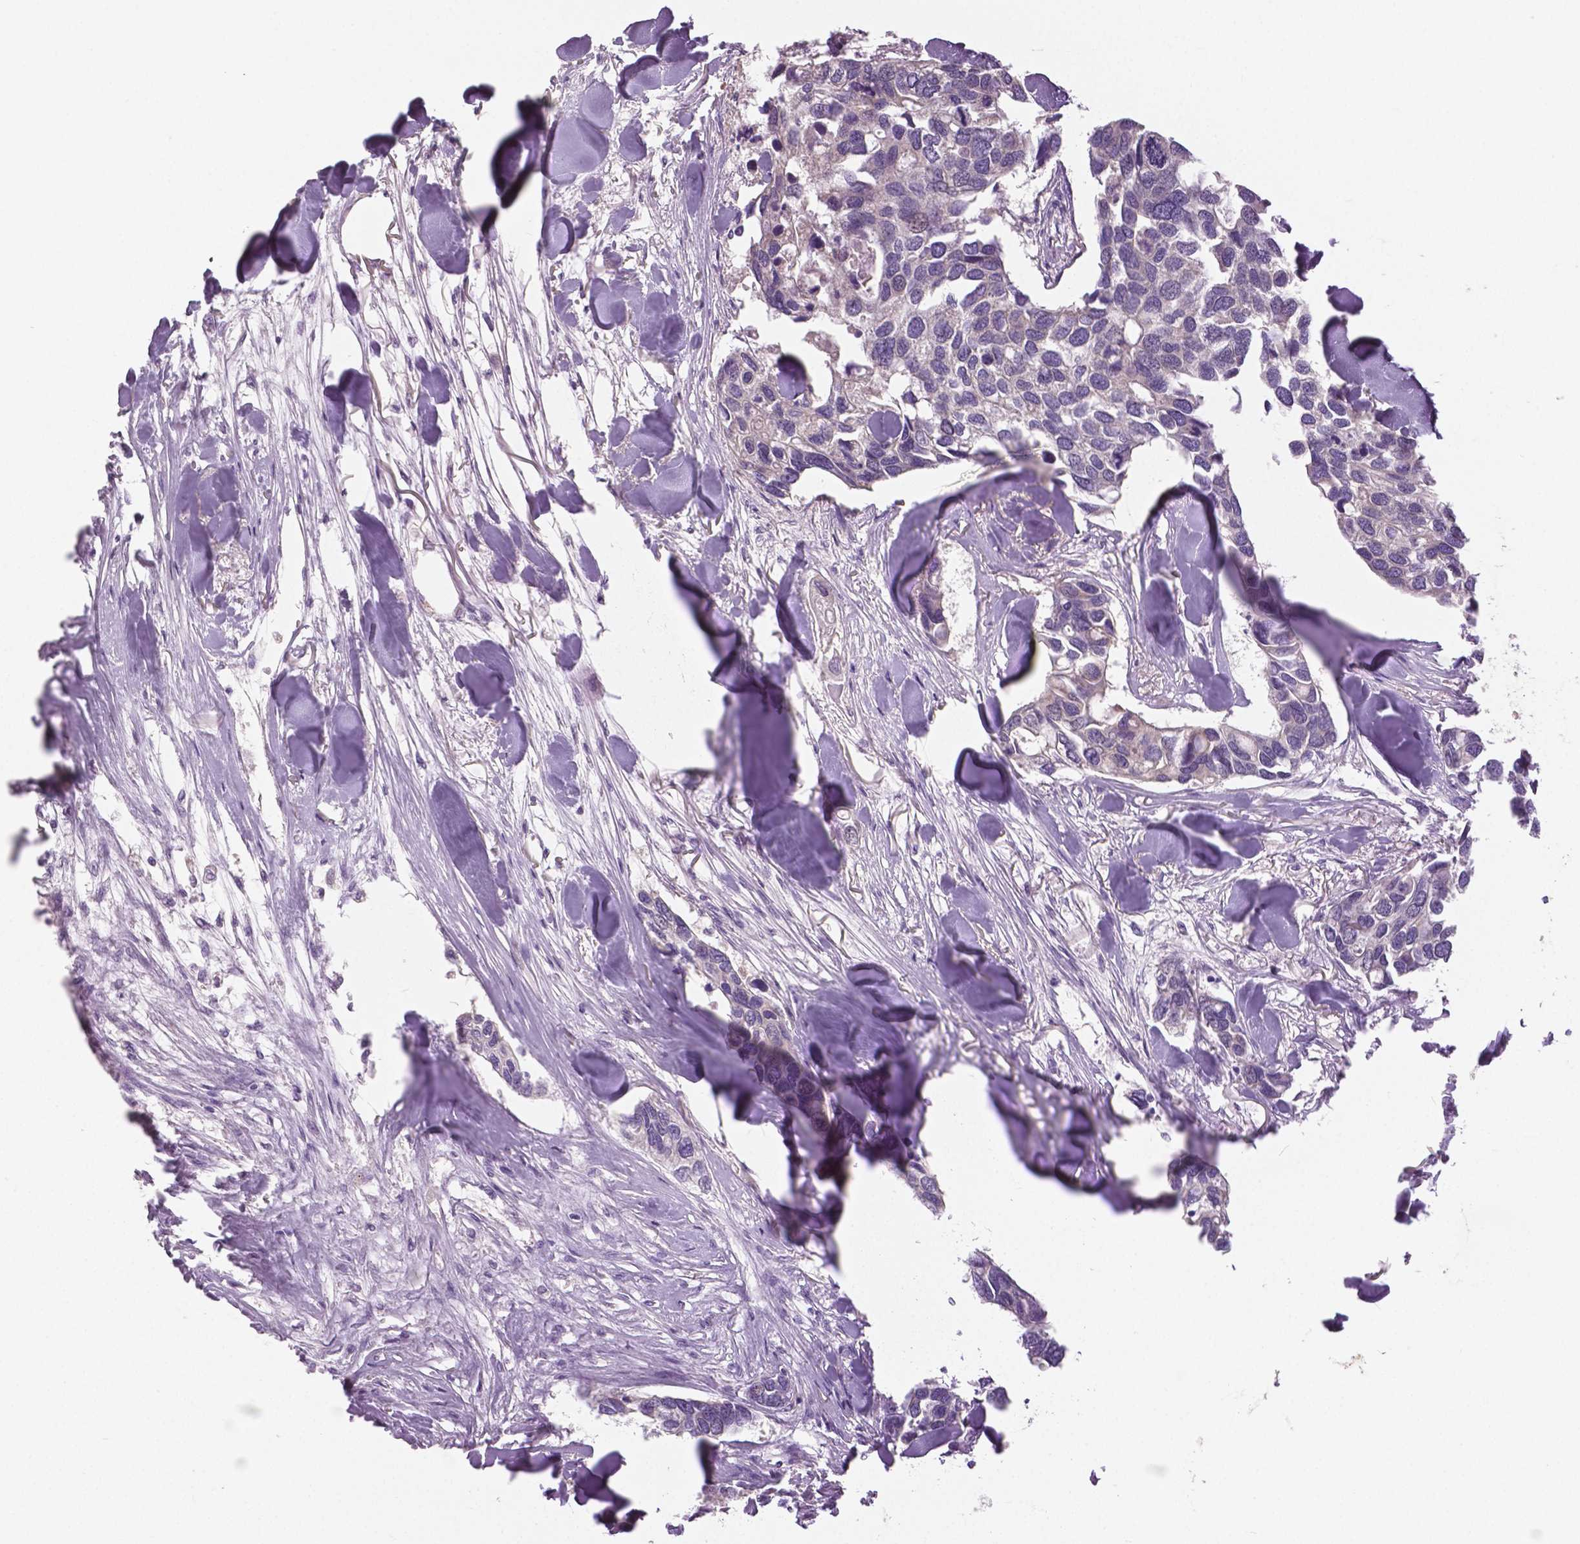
{"staining": {"intensity": "negative", "quantity": "none", "location": "none"}, "tissue": "breast cancer", "cell_type": "Tumor cells", "image_type": "cancer", "snomed": [{"axis": "morphology", "description": "Duct carcinoma"}, {"axis": "topography", "description": "Breast"}], "caption": "Tumor cells are negative for brown protein staining in breast cancer.", "gene": "DNAH12", "patient": {"sex": "female", "age": 83}}